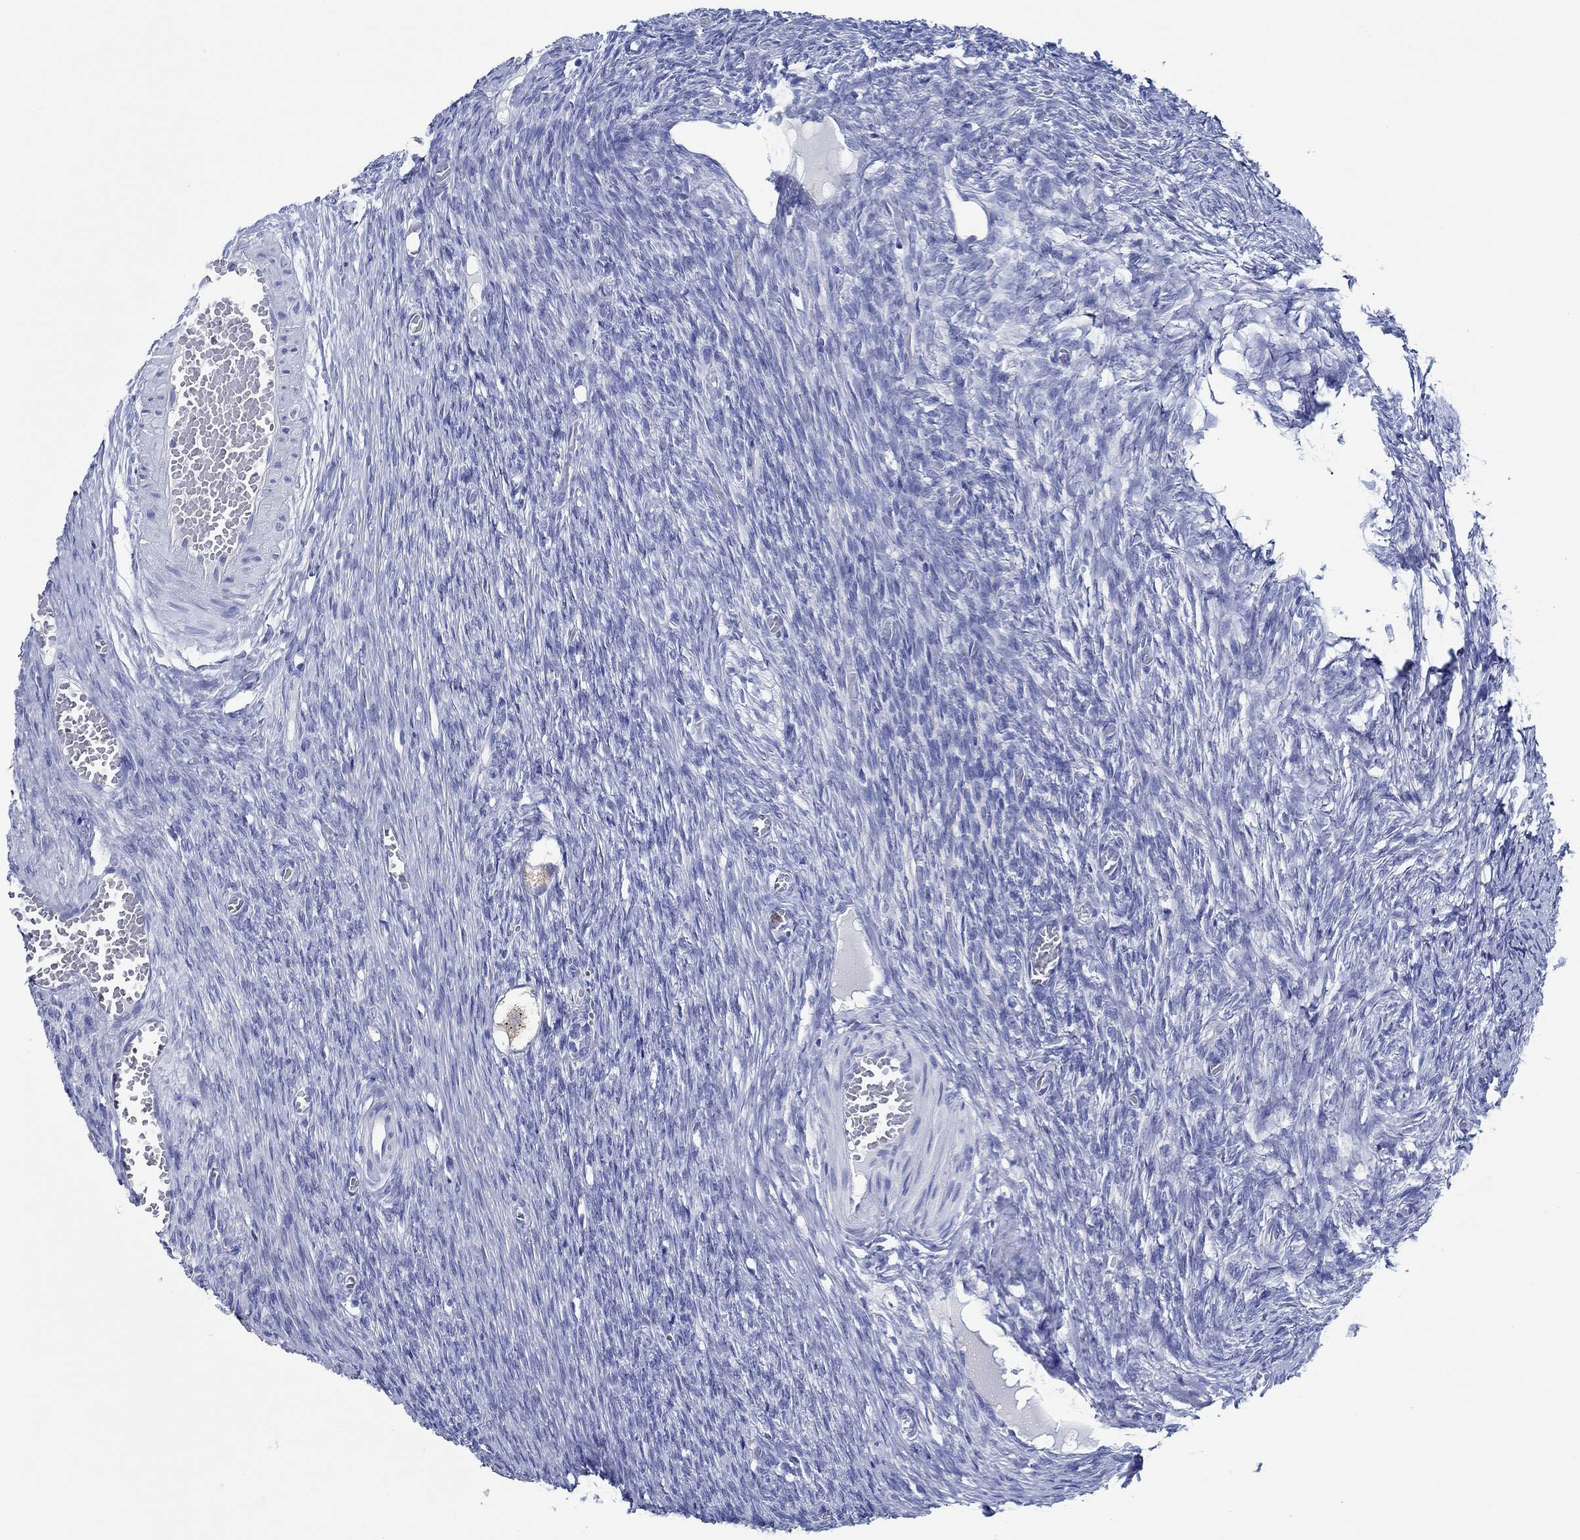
{"staining": {"intensity": "moderate", "quantity": "25%-75%", "location": "cytoplasmic/membranous"}, "tissue": "ovary", "cell_type": "Follicle cells", "image_type": "normal", "snomed": [{"axis": "morphology", "description": "Normal tissue, NOS"}, {"axis": "topography", "description": "Ovary"}], "caption": "Protein expression analysis of normal ovary reveals moderate cytoplasmic/membranous staining in approximately 25%-75% of follicle cells.", "gene": "ZNF671", "patient": {"sex": "female", "age": 27}}